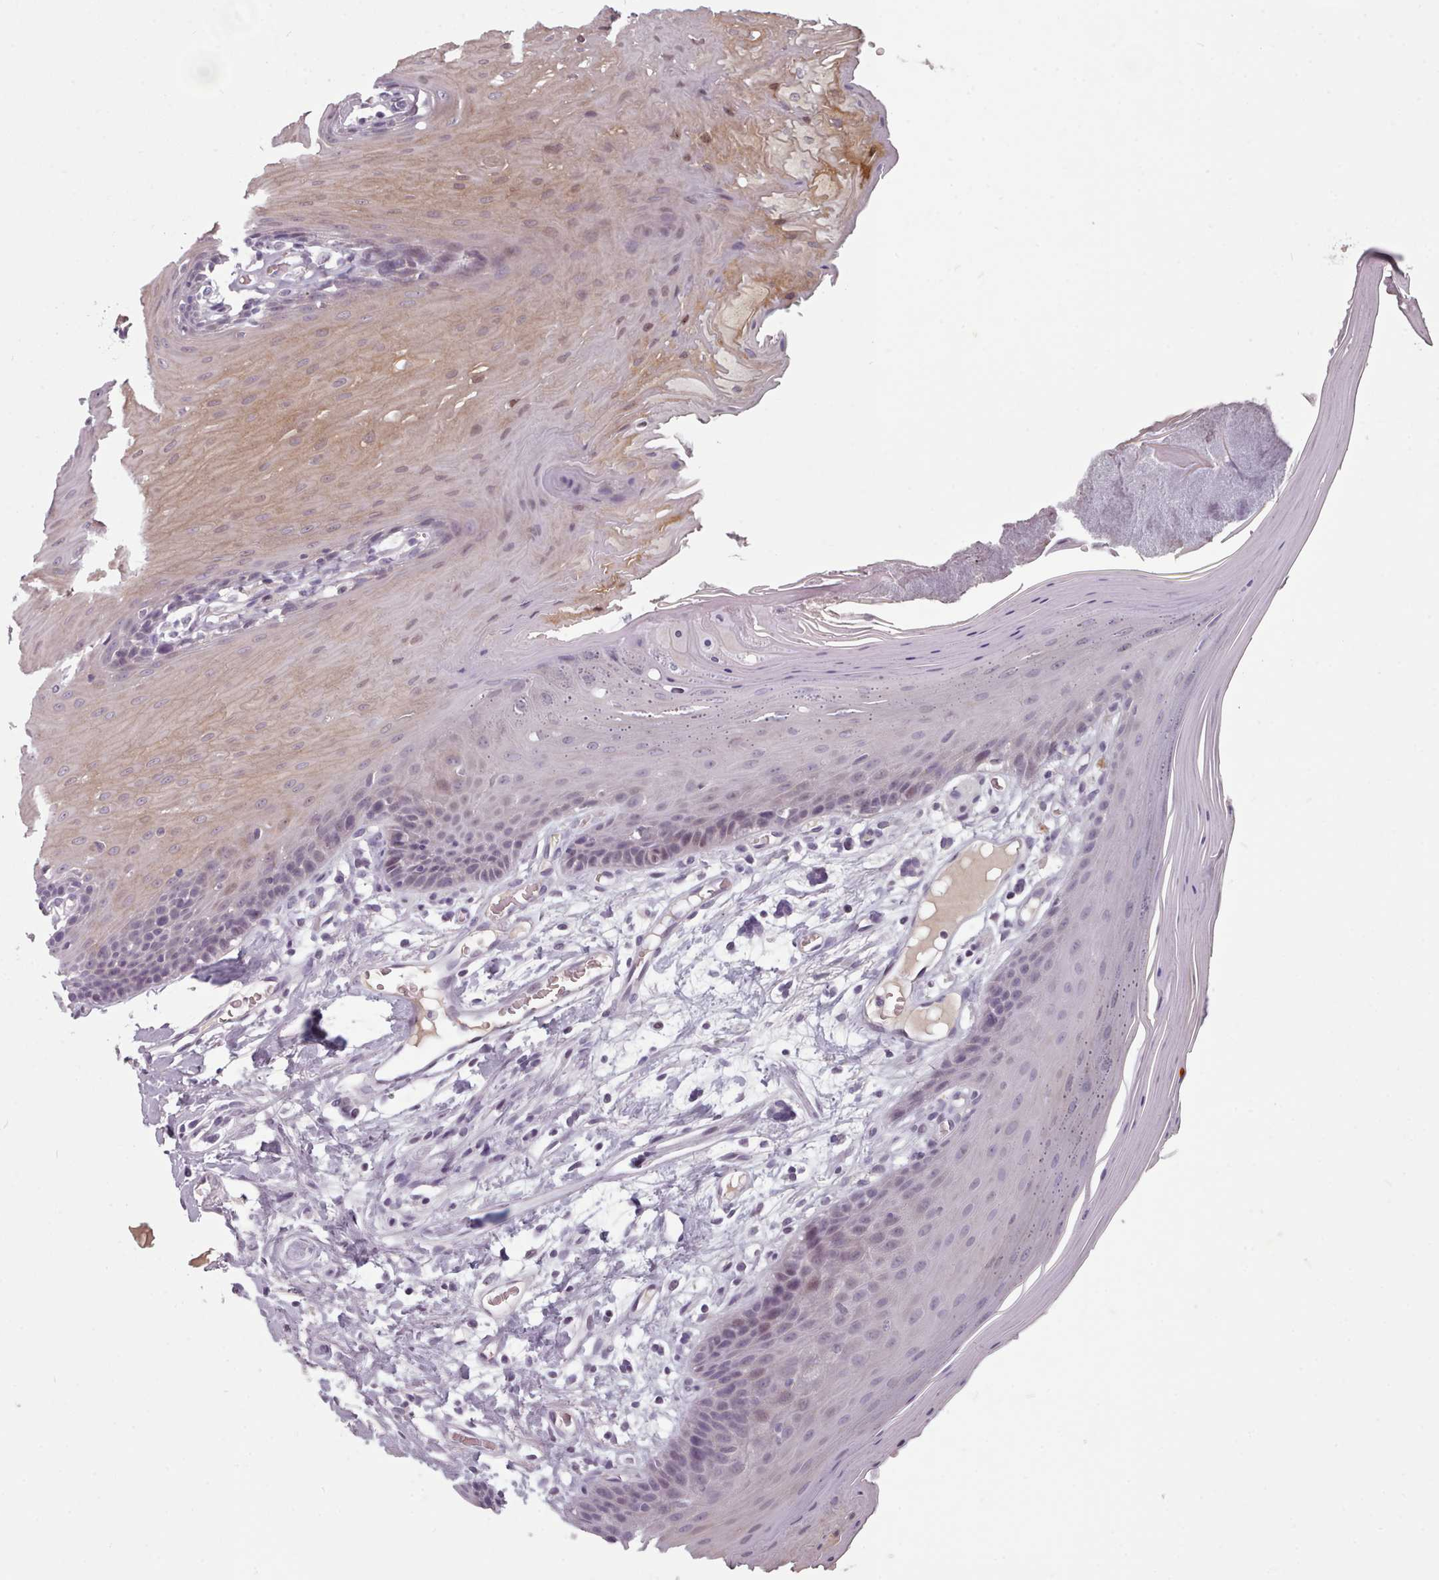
{"staining": {"intensity": "weak", "quantity": "<25%", "location": "cytoplasmic/membranous,nuclear"}, "tissue": "oral mucosa", "cell_type": "Squamous epithelial cells", "image_type": "normal", "snomed": [{"axis": "morphology", "description": "Normal tissue, NOS"}, {"axis": "morphology", "description": "Squamous cell carcinoma, NOS"}, {"axis": "topography", "description": "Skeletal muscle"}, {"axis": "topography", "description": "Oral tissue"}, {"axis": "topography", "description": "Salivary gland"}, {"axis": "topography", "description": "Head-Neck"}], "caption": "High power microscopy photomicrograph of an immunohistochemistry micrograph of benign oral mucosa, revealing no significant staining in squamous epithelial cells. The staining is performed using DAB (3,3'-diaminobenzidine) brown chromogen with nuclei counter-stained in using hematoxylin.", "gene": "PBX4", "patient": {"sex": "male", "age": 54}}